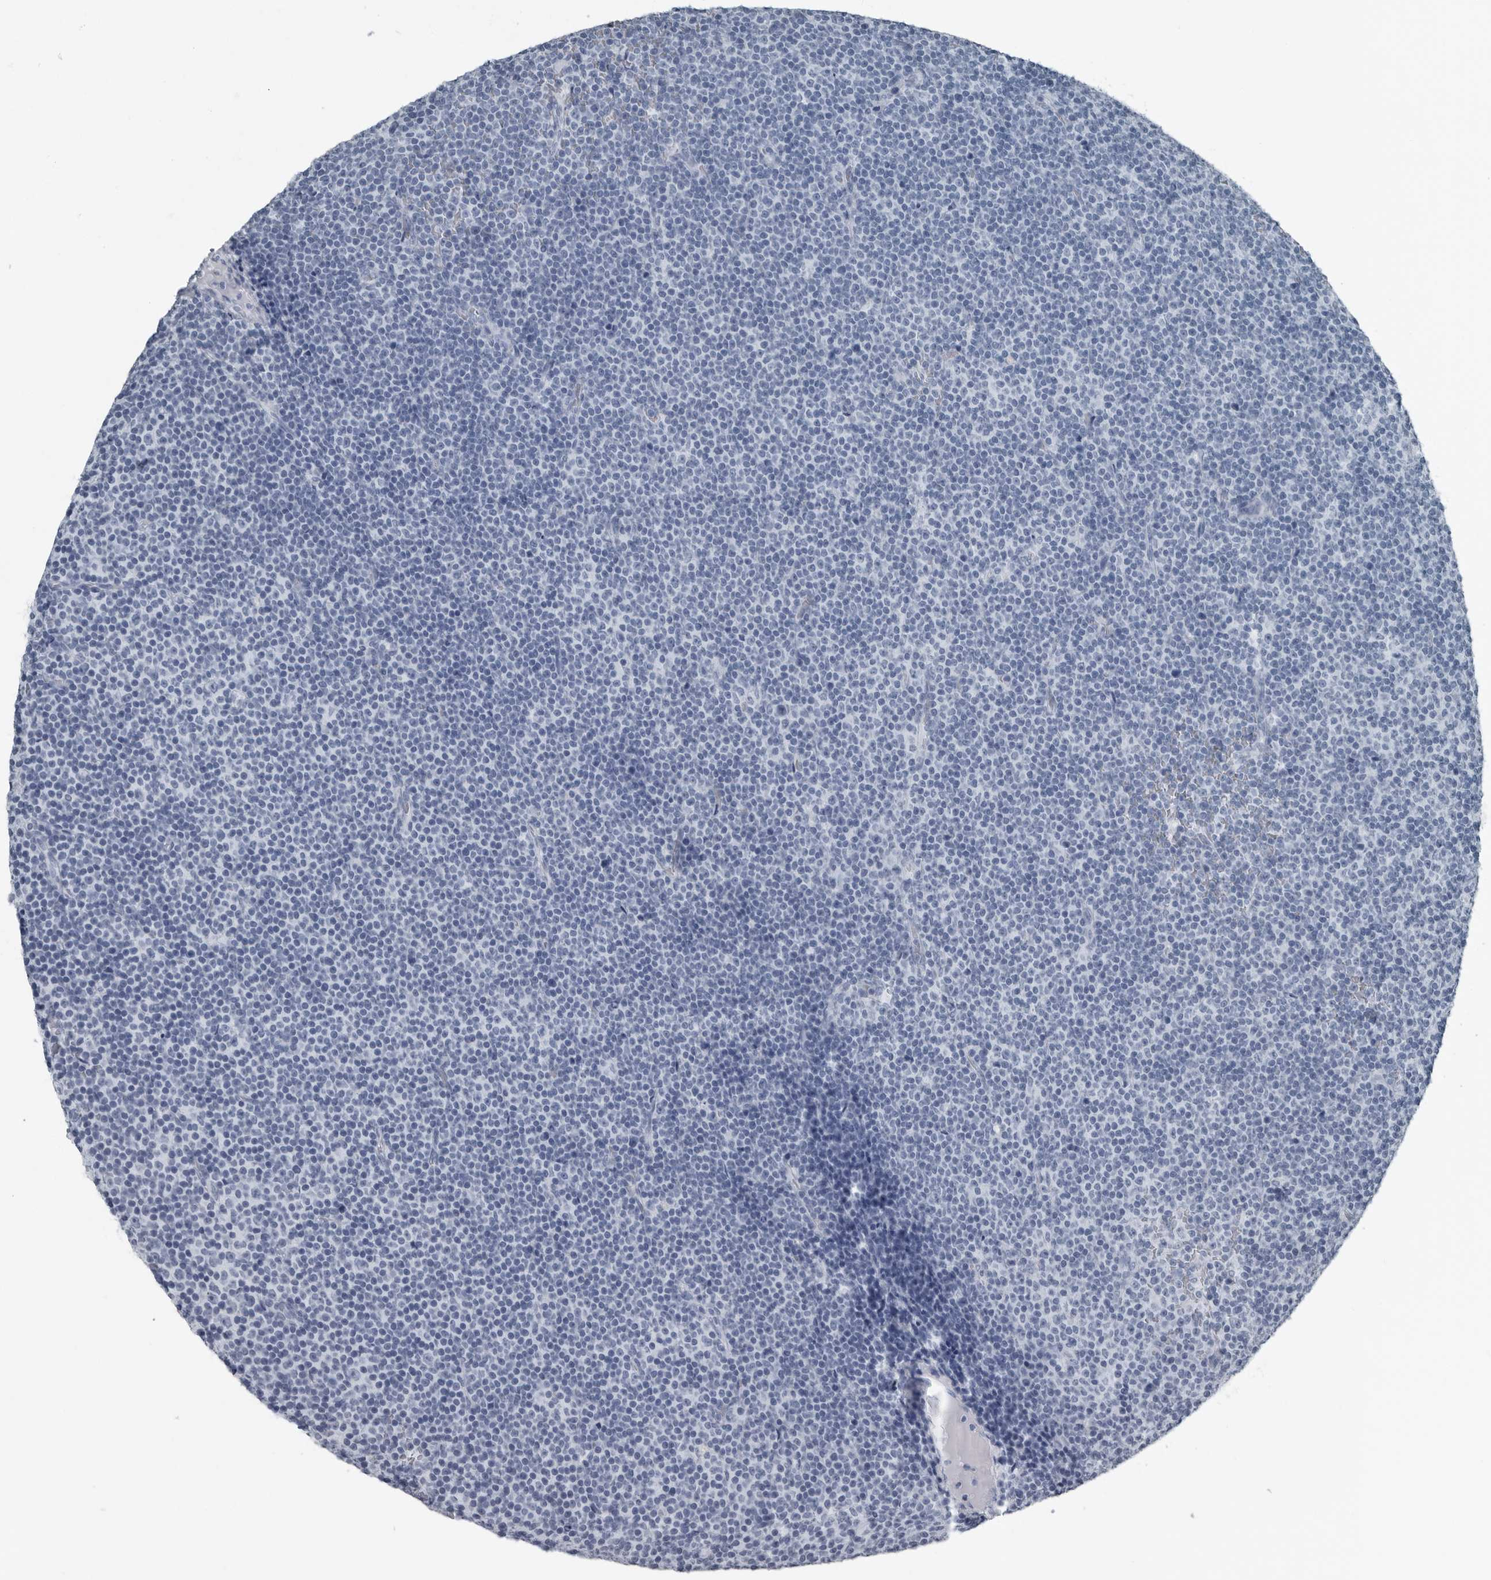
{"staining": {"intensity": "negative", "quantity": "none", "location": "none"}, "tissue": "lymphoma", "cell_type": "Tumor cells", "image_type": "cancer", "snomed": [{"axis": "morphology", "description": "Malignant lymphoma, non-Hodgkin's type, Low grade"}, {"axis": "topography", "description": "Lymph node"}], "caption": "Tumor cells show no significant protein staining in lymphoma. (IHC, brightfield microscopy, high magnification).", "gene": "PRSS1", "patient": {"sex": "female", "age": 67}}